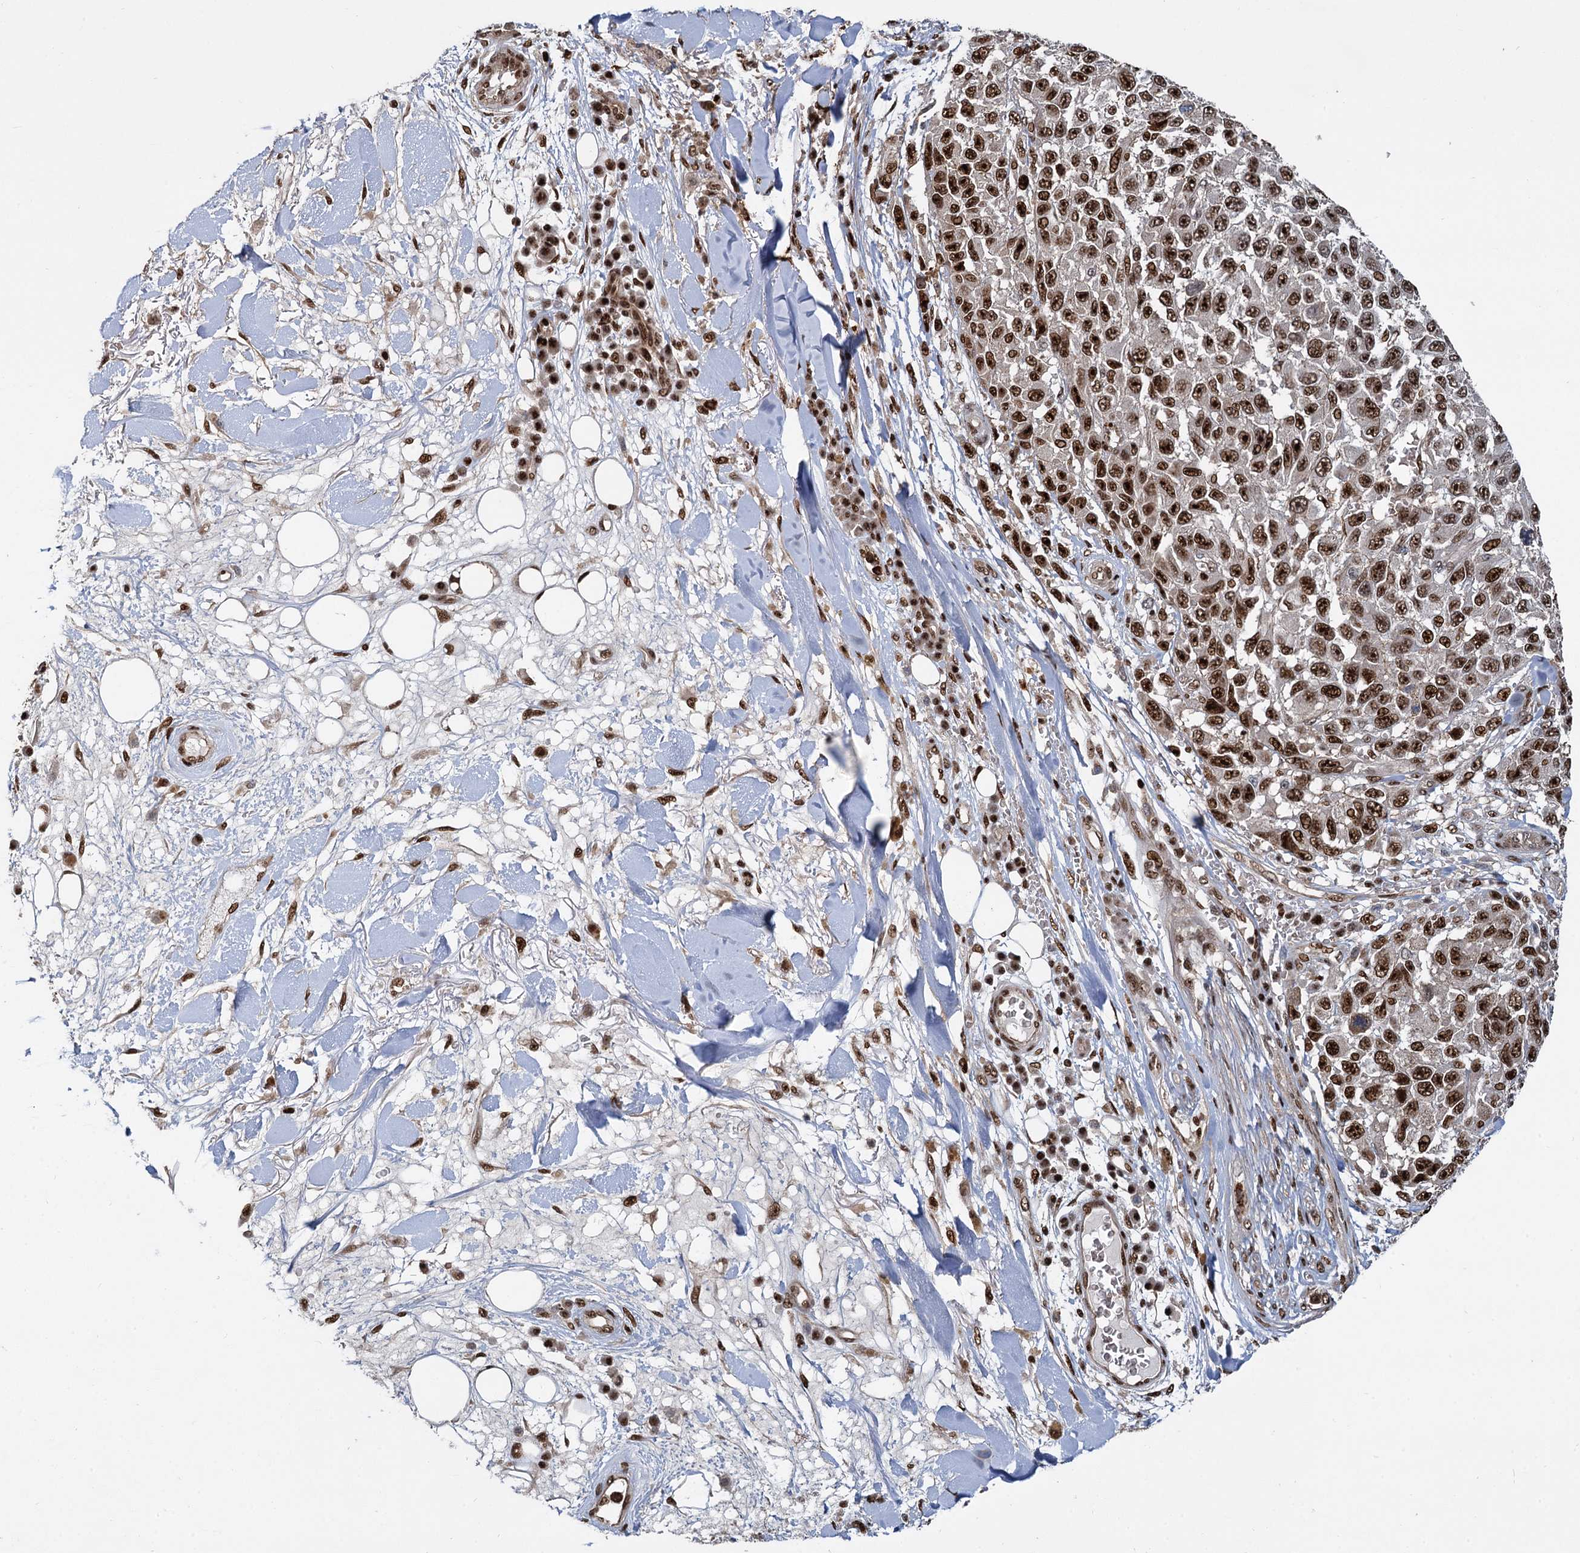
{"staining": {"intensity": "strong", "quantity": ">75%", "location": "nuclear"}, "tissue": "melanoma", "cell_type": "Tumor cells", "image_type": "cancer", "snomed": [{"axis": "morphology", "description": "Normal tissue, NOS"}, {"axis": "morphology", "description": "Malignant melanoma, NOS"}, {"axis": "topography", "description": "Skin"}], "caption": "This photomicrograph reveals IHC staining of human melanoma, with high strong nuclear positivity in approximately >75% of tumor cells.", "gene": "ANKRD49", "patient": {"sex": "female", "age": 96}}